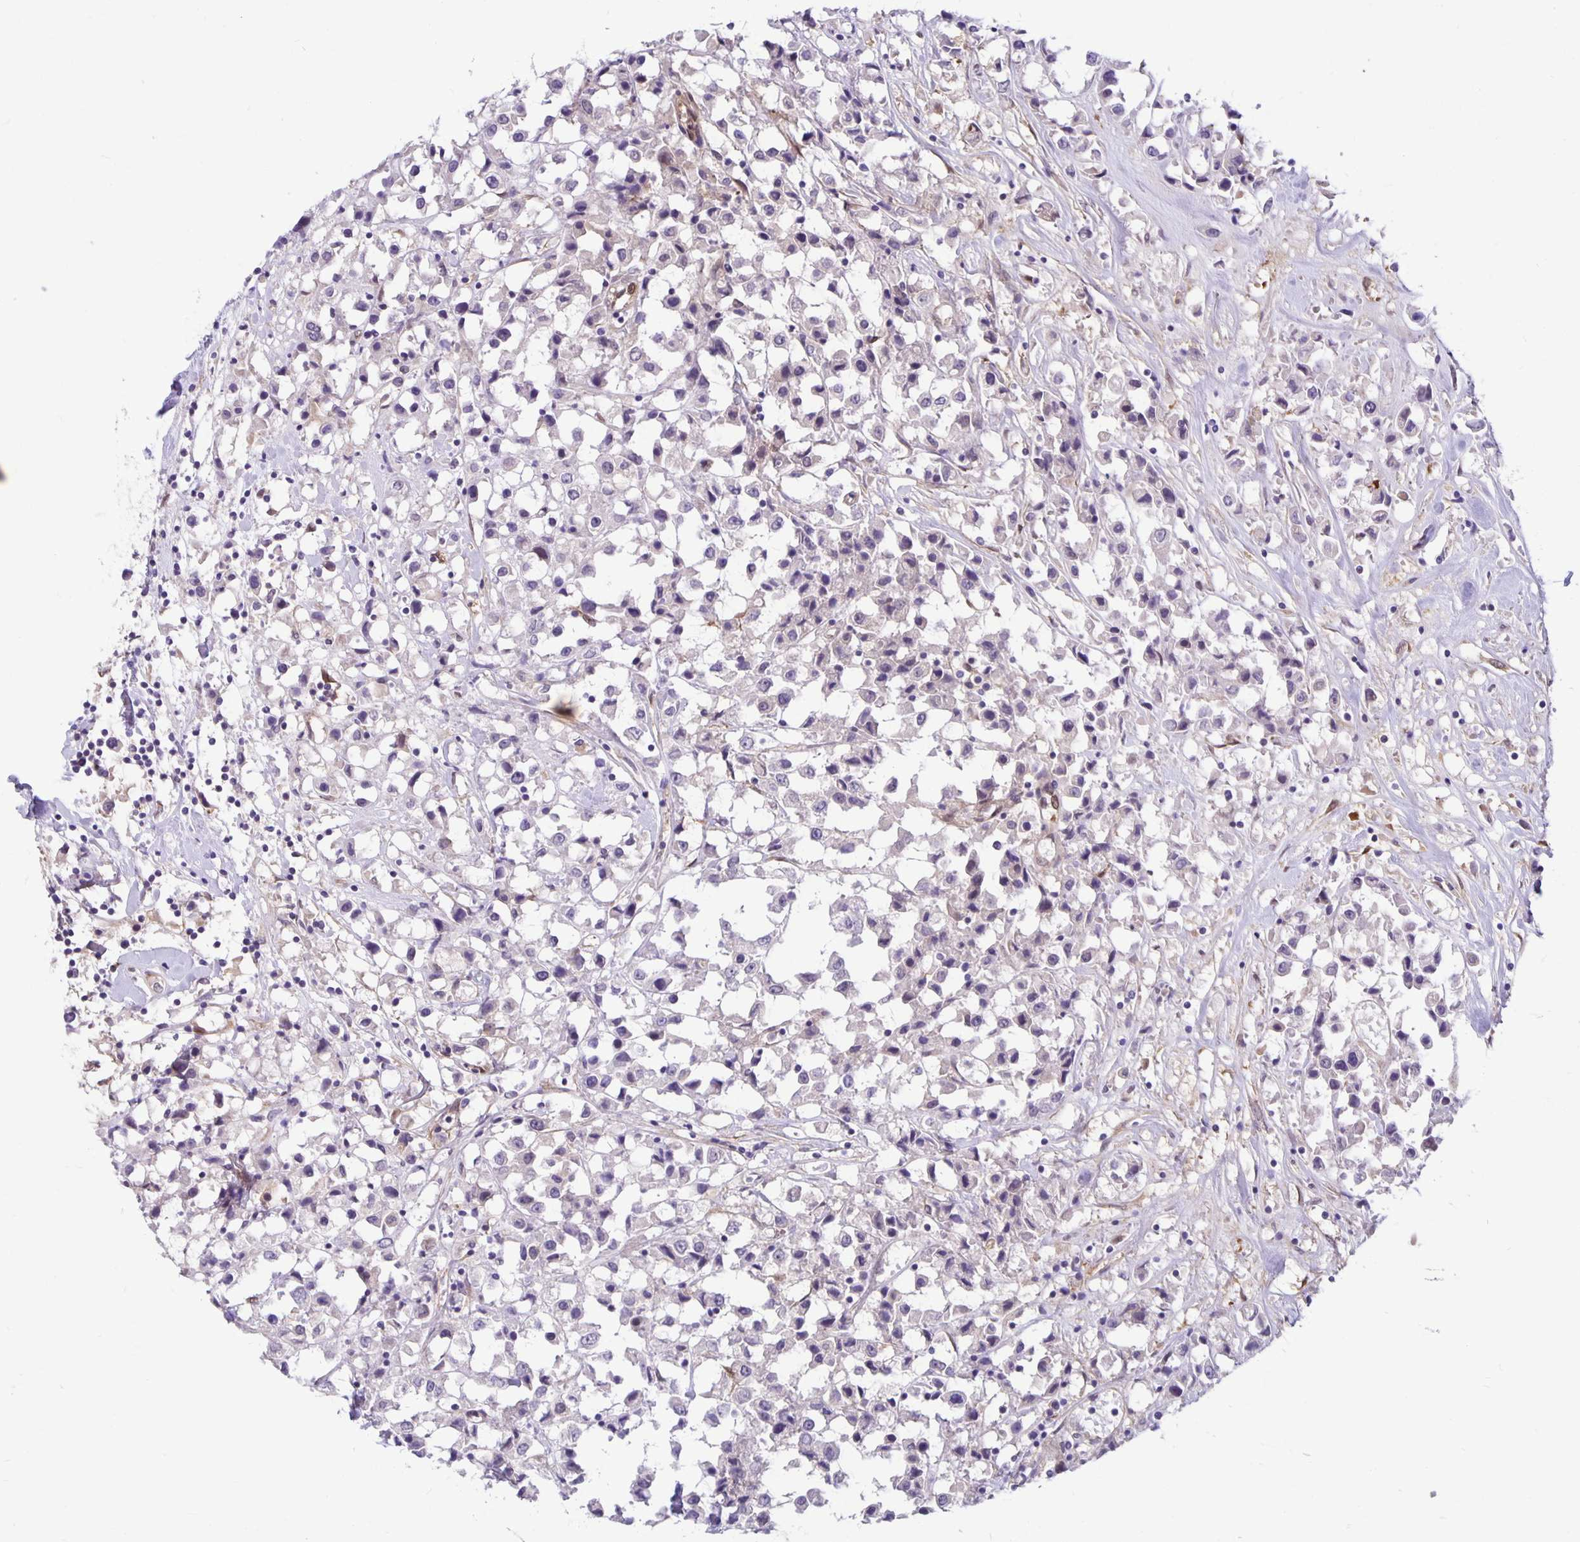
{"staining": {"intensity": "negative", "quantity": "none", "location": "none"}, "tissue": "breast cancer", "cell_type": "Tumor cells", "image_type": "cancer", "snomed": [{"axis": "morphology", "description": "Duct carcinoma"}, {"axis": "topography", "description": "Breast"}], "caption": "This is an immunohistochemistry (IHC) histopathology image of breast cancer (invasive ductal carcinoma). There is no positivity in tumor cells.", "gene": "TAX1BP3", "patient": {"sex": "female", "age": 61}}